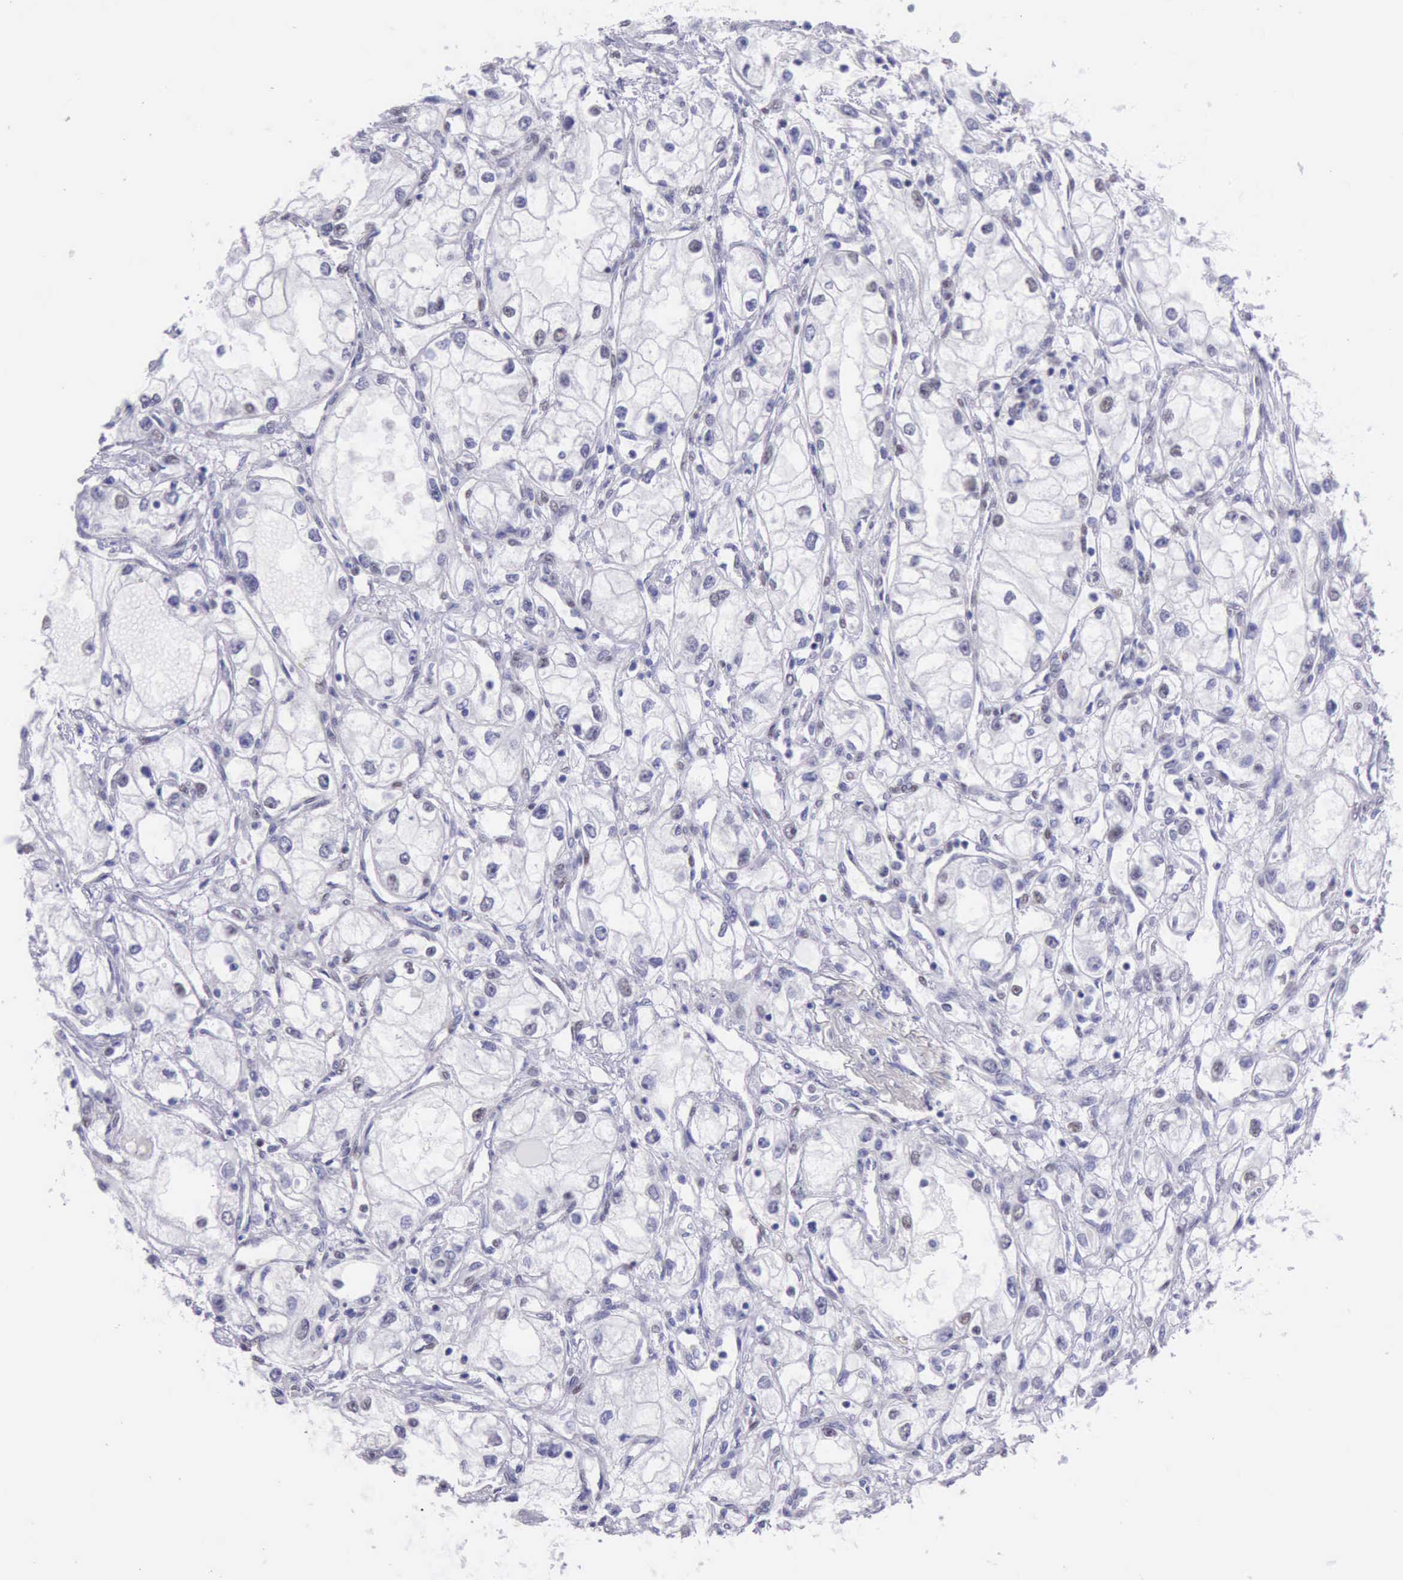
{"staining": {"intensity": "negative", "quantity": "none", "location": "none"}, "tissue": "renal cancer", "cell_type": "Tumor cells", "image_type": "cancer", "snomed": [{"axis": "morphology", "description": "Adenocarcinoma, NOS"}, {"axis": "topography", "description": "Kidney"}], "caption": "IHC of human adenocarcinoma (renal) reveals no positivity in tumor cells. Brightfield microscopy of IHC stained with DAB (brown) and hematoxylin (blue), captured at high magnification.", "gene": "EP300", "patient": {"sex": "male", "age": 57}}